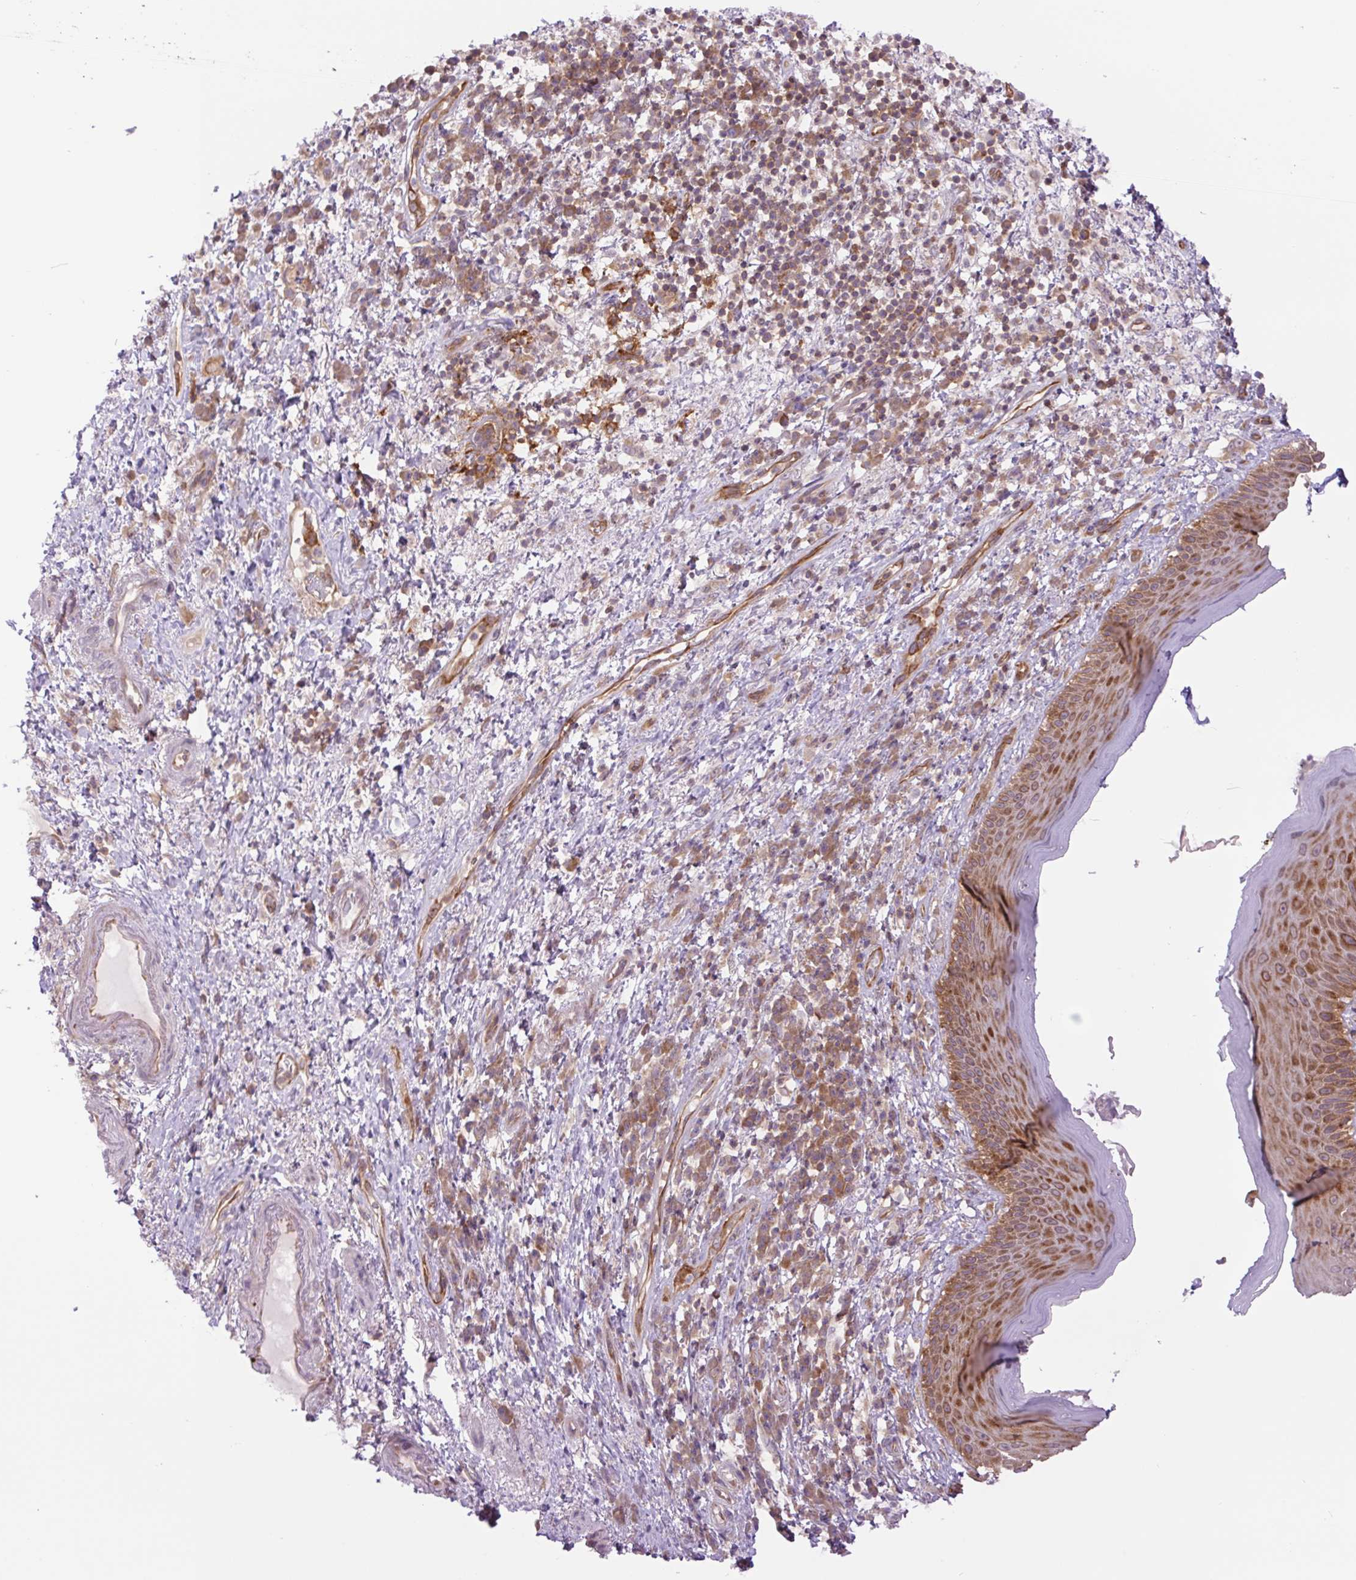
{"staining": {"intensity": "moderate", "quantity": ">75%", "location": "cytoplasmic/membranous"}, "tissue": "skin", "cell_type": "Epidermal cells", "image_type": "normal", "snomed": [{"axis": "morphology", "description": "Normal tissue, NOS"}, {"axis": "topography", "description": "Anal"}], "caption": "Immunohistochemistry of normal skin displays medium levels of moderate cytoplasmic/membranous expression in about >75% of epidermal cells.", "gene": "MINK1", "patient": {"sex": "male", "age": 78}}